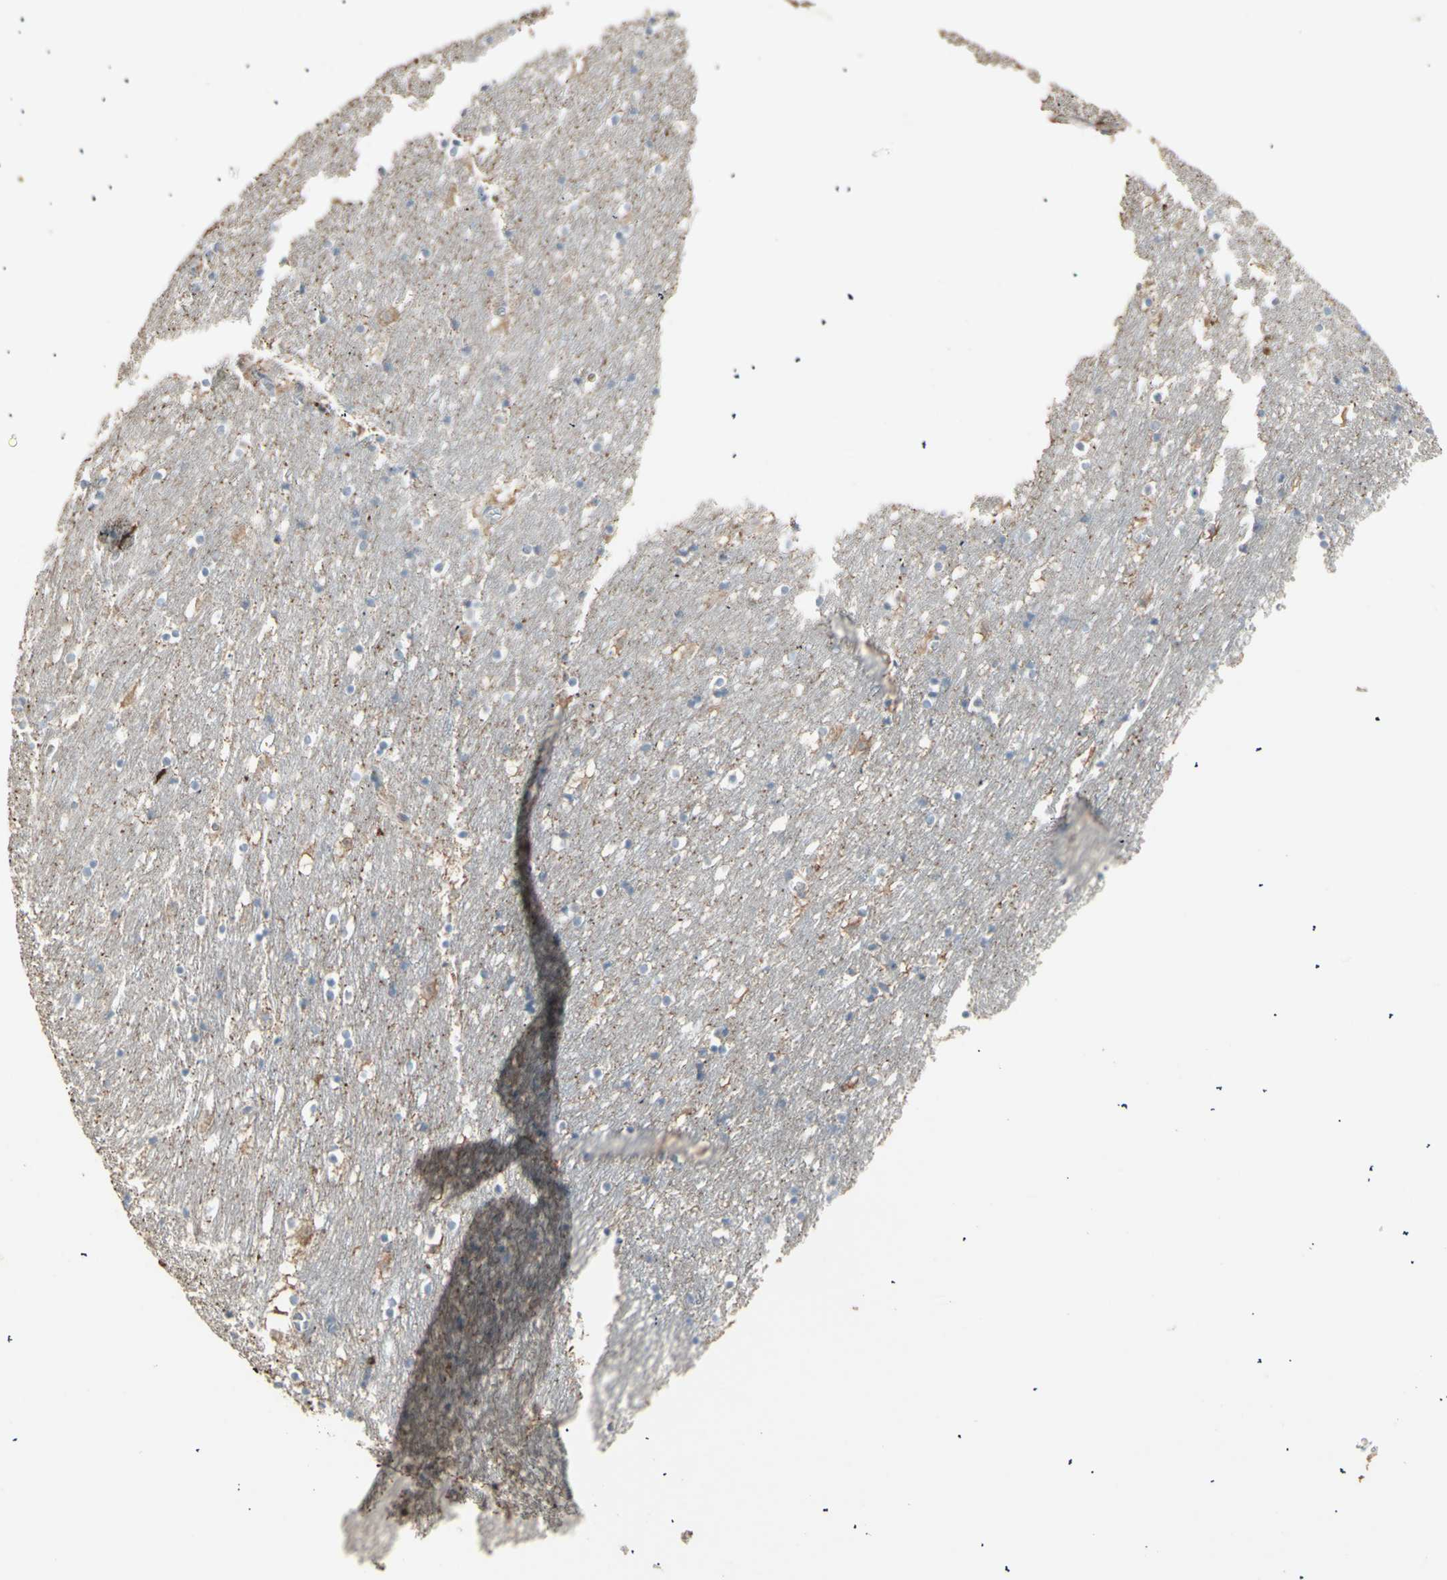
{"staining": {"intensity": "negative", "quantity": "none", "location": "none"}, "tissue": "caudate", "cell_type": "Glial cells", "image_type": "normal", "snomed": [{"axis": "morphology", "description": "Normal tissue, NOS"}, {"axis": "topography", "description": "Lateral ventricle wall"}], "caption": "Caudate stained for a protein using immunohistochemistry (IHC) demonstrates no expression glial cells.", "gene": "RNASEL", "patient": {"sex": "male", "age": 45}}